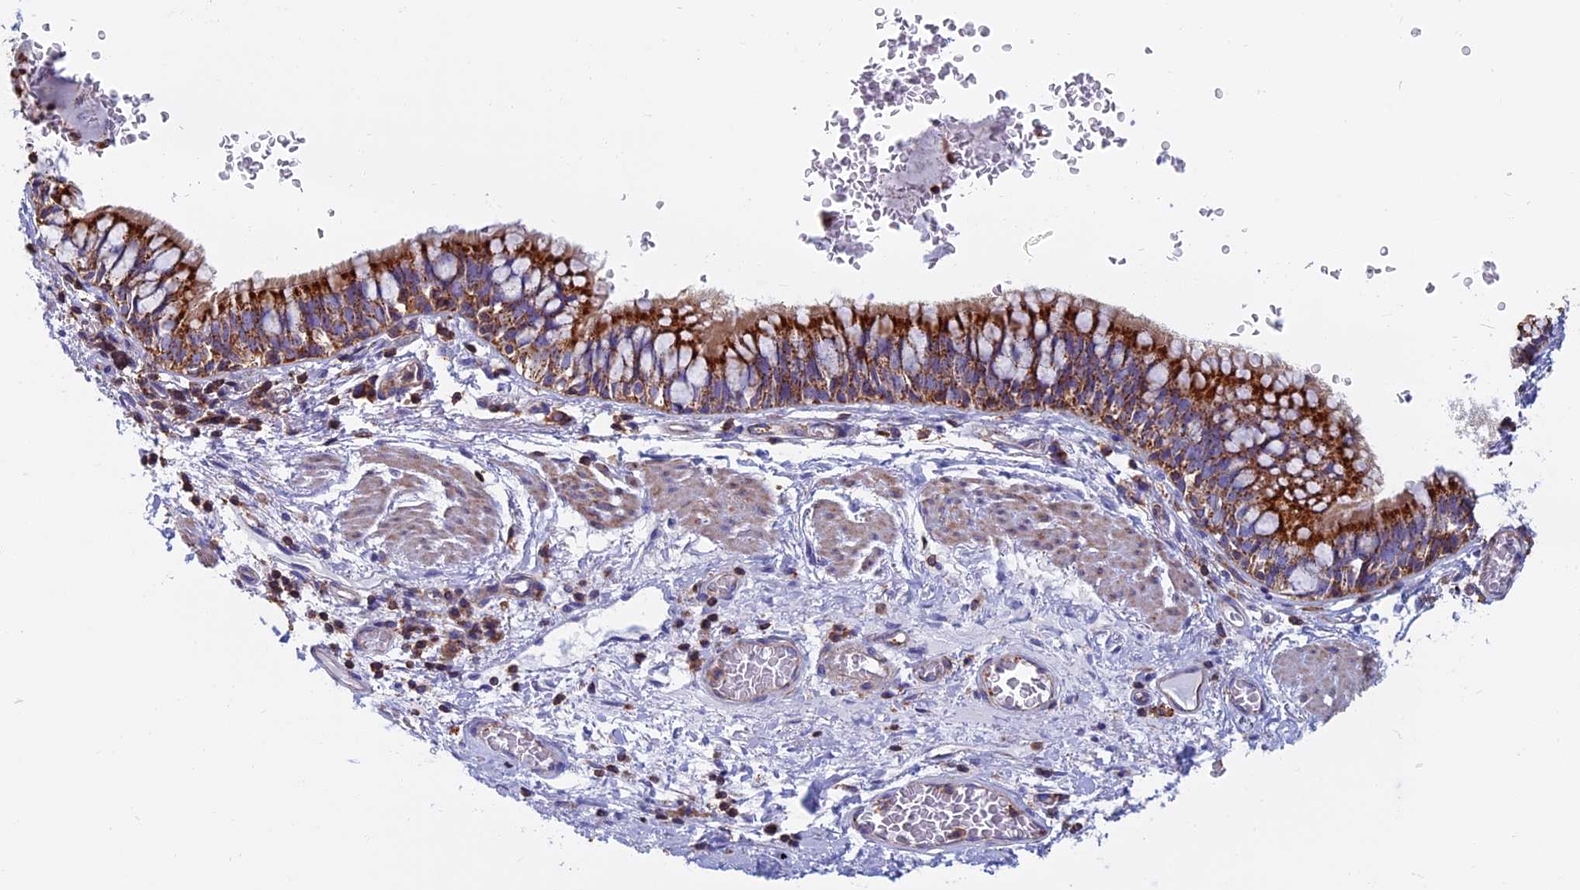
{"staining": {"intensity": "strong", "quantity": ">75%", "location": "cytoplasmic/membranous"}, "tissue": "bronchus", "cell_type": "Respiratory epithelial cells", "image_type": "normal", "snomed": [{"axis": "morphology", "description": "Normal tissue, NOS"}, {"axis": "topography", "description": "Cartilage tissue"}, {"axis": "topography", "description": "Bronchus"}], "caption": "This image shows IHC staining of normal human bronchus, with high strong cytoplasmic/membranous positivity in about >75% of respiratory epithelial cells.", "gene": "HSD17B8", "patient": {"sex": "female", "age": 36}}